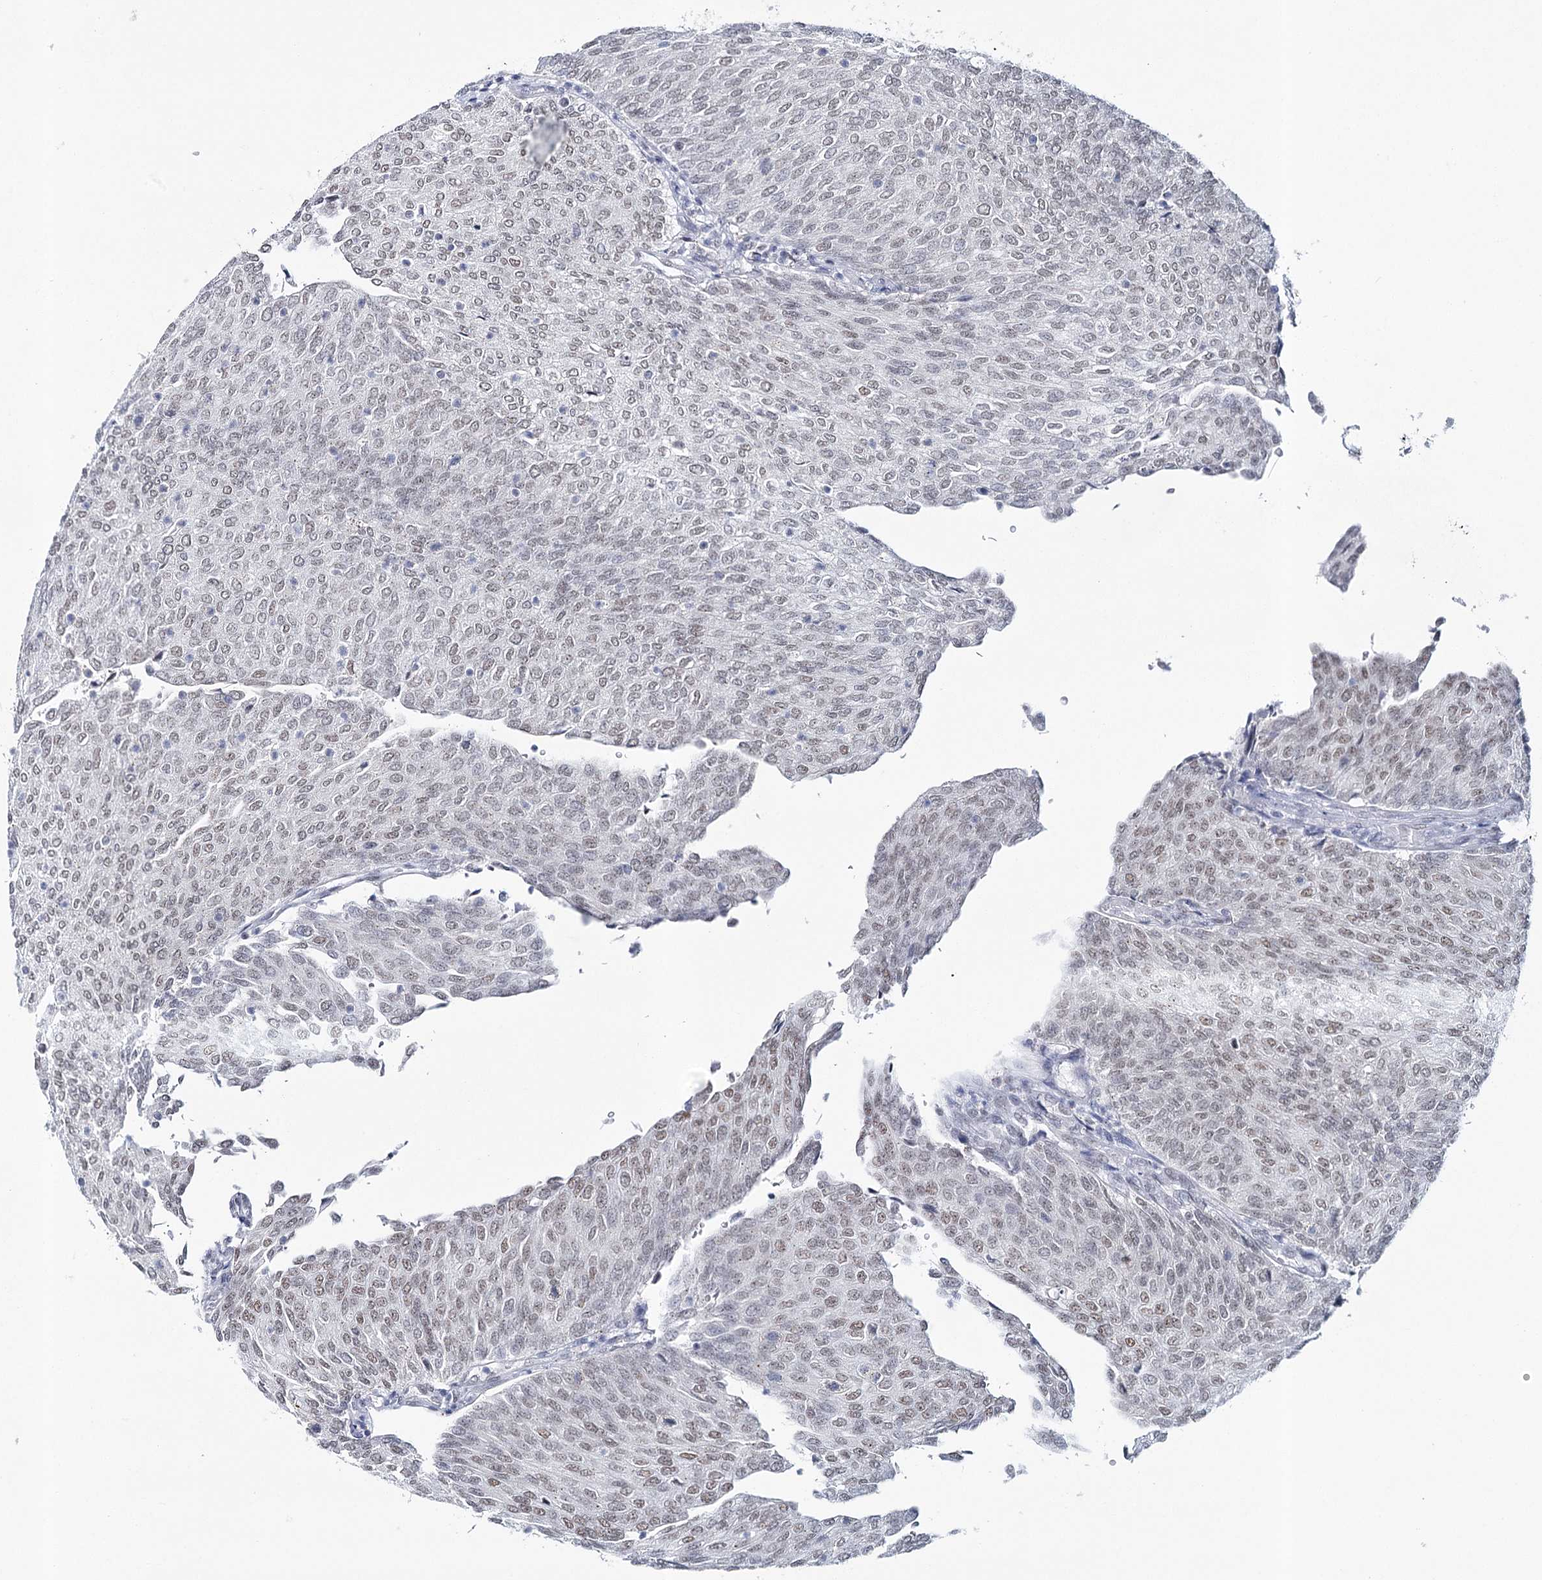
{"staining": {"intensity": "weak", "quantity": ">75%", "location": "nuclear"}, "tissue": "urothelial cancer", "cell_type": "Tumor cells", "image_type": "cancer", "snomed": [{"axis": "morphology", "description": "Urothelial carcinoma, Low grade"}, {"axis": "topography", "description": "Urinary bladder"}], "caption": "An immunohistochemistry (IHC) image of neoplastic tissue is shown. Protein staining in brown labels weak nuclear positivity in urothelial carcinoma (low-grade) within tumor cells. Nuclei are stained in blue.", "gene": "ZC3H8", "patient": {"sex": "female", "age": 79}}